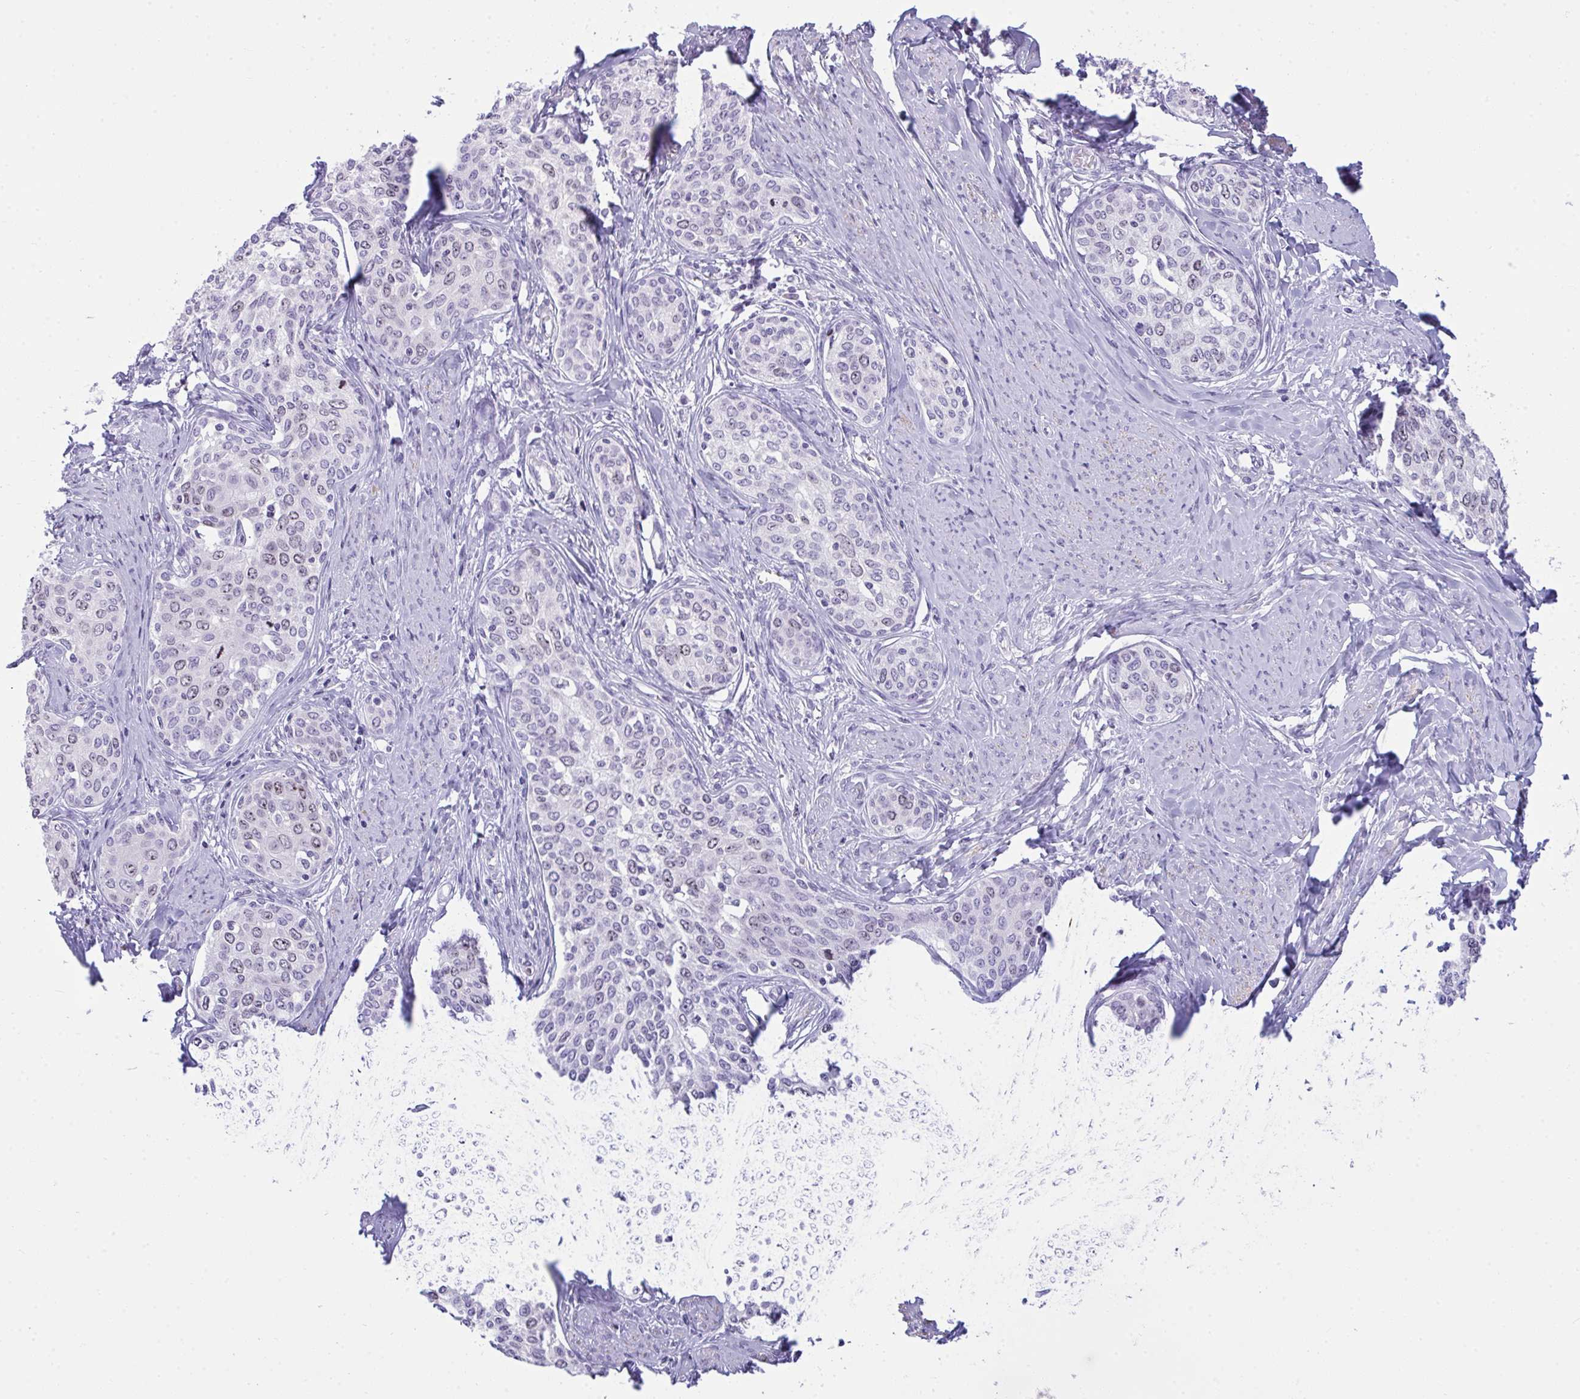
{"staining": {"intensity": "negative", "quantity": "none", "location": "none"}, "tissue": "cervical cancer", "cell_type": "Tumor cells", "image_type": "cancer", "snomed": [{"axis": "morphology", "description": "Squamous cell carcinoma, NOS"}, {"axis": "morphology", "description": "Adenocarcinoma, NOS"}, {"axis": "topography", "description": "Cervix"}], "caption": "High power microscopy image of an IHC image of cervical squamous cell carcinoma, revealing no significant positivity in tumor cells. Nuclei are stained in blue.", "gene": "SUZ12", "patient": {"sex": "female", "age": 52}}